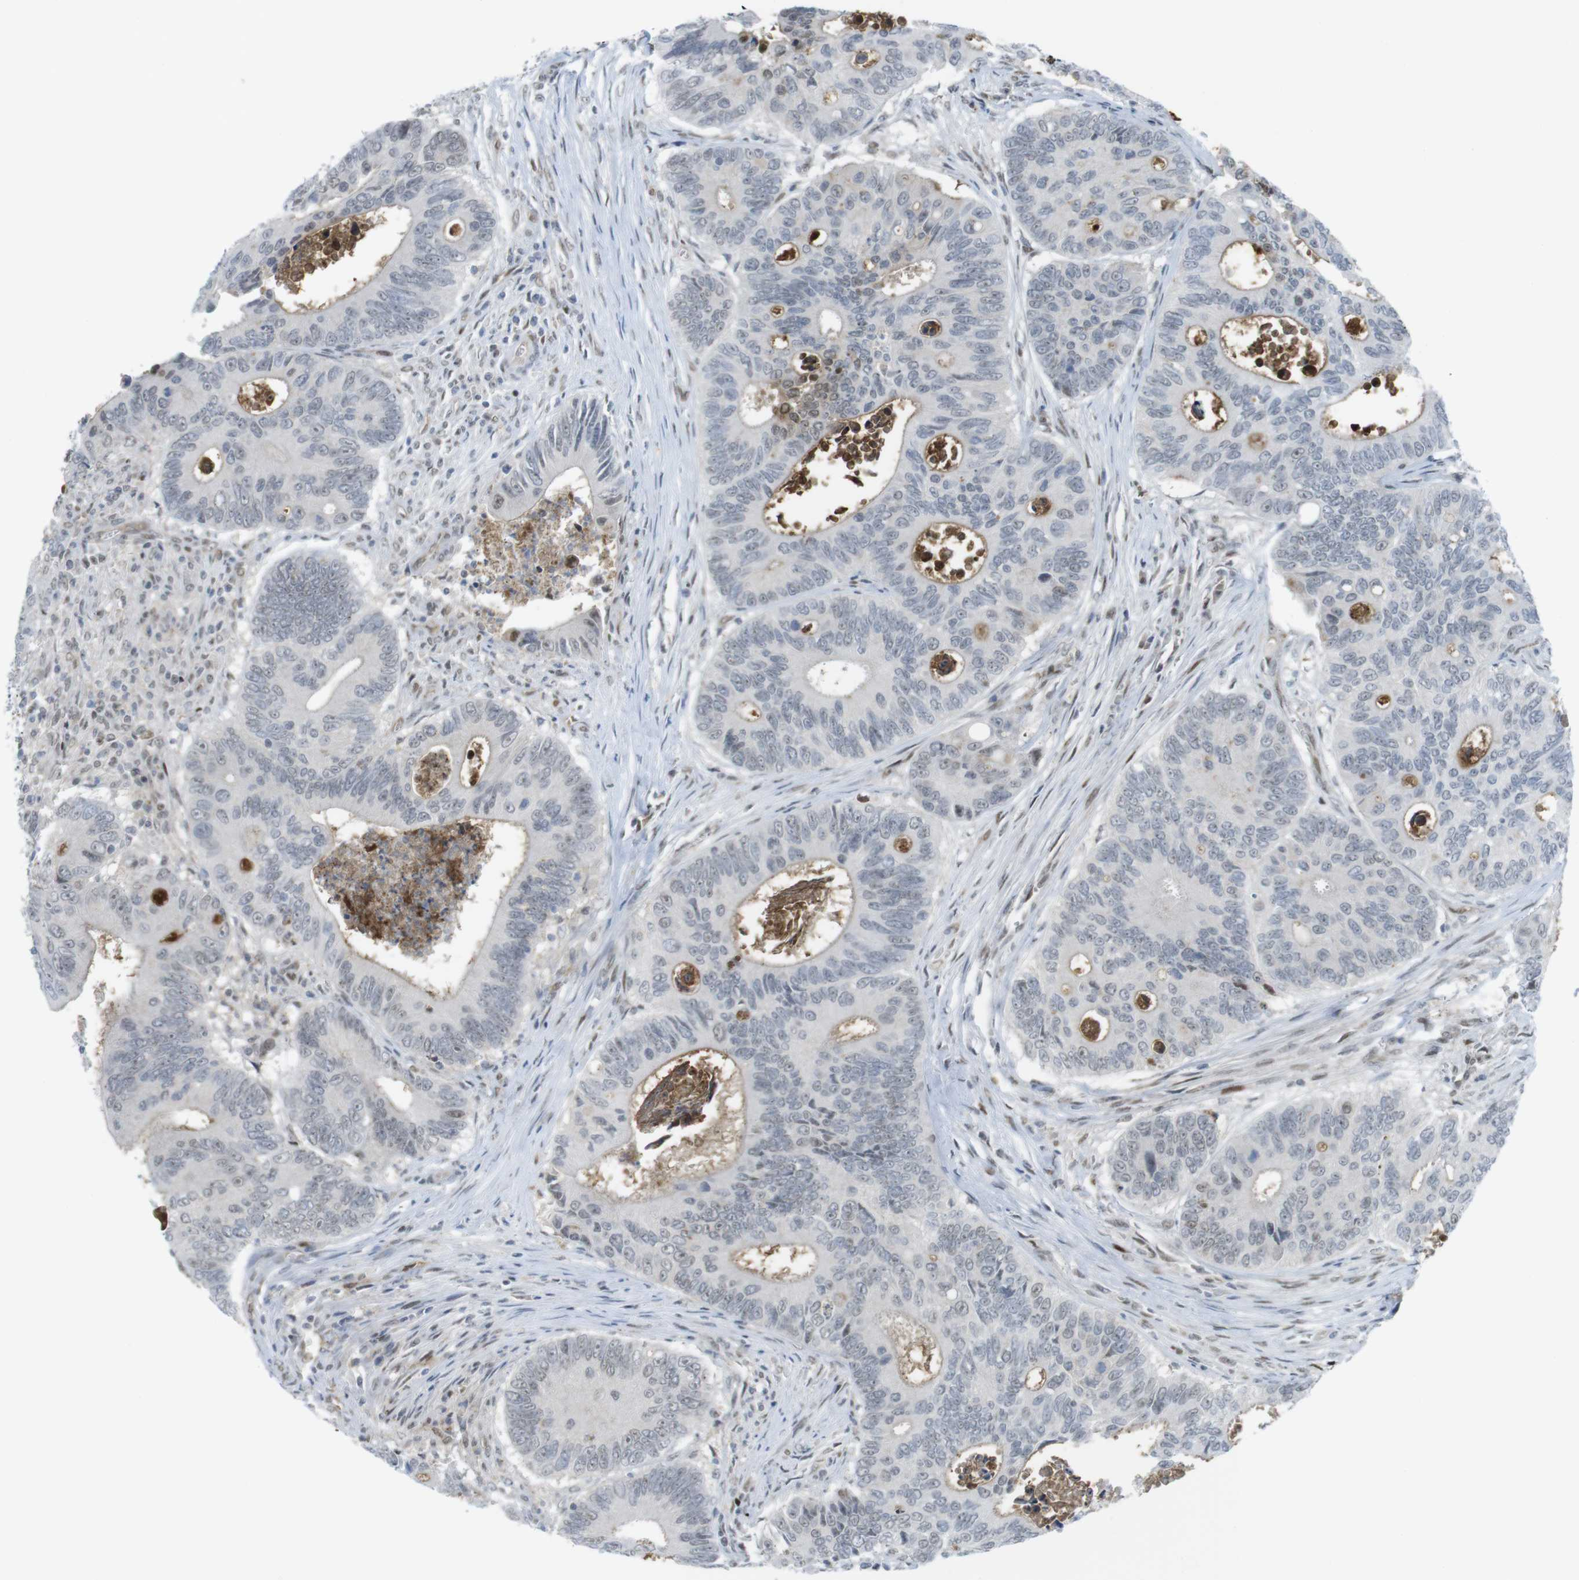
{"staining": {"intensity": "weak", "quantity": "<25%", "location": "nuclear"}, "tissue": "colorectal cancer", "cell_type": "Tumor cells", "image_type": "cancer", "snomed": [{"axis": "morphology", "description": "Inflammation, NOS"}, {"axis": "morphology", "description": "Adenocarcinoma, NOS"}, {"axis": "topography", "description": "Colon"}], "caption": "High power microscopy micrograph of an IHC histopathology image of adenocarcinoma (colorectal), revealing no significant positivity in tumor cells.", "gene": "UBB", "patient": {"sex": "male", "age": 72}}